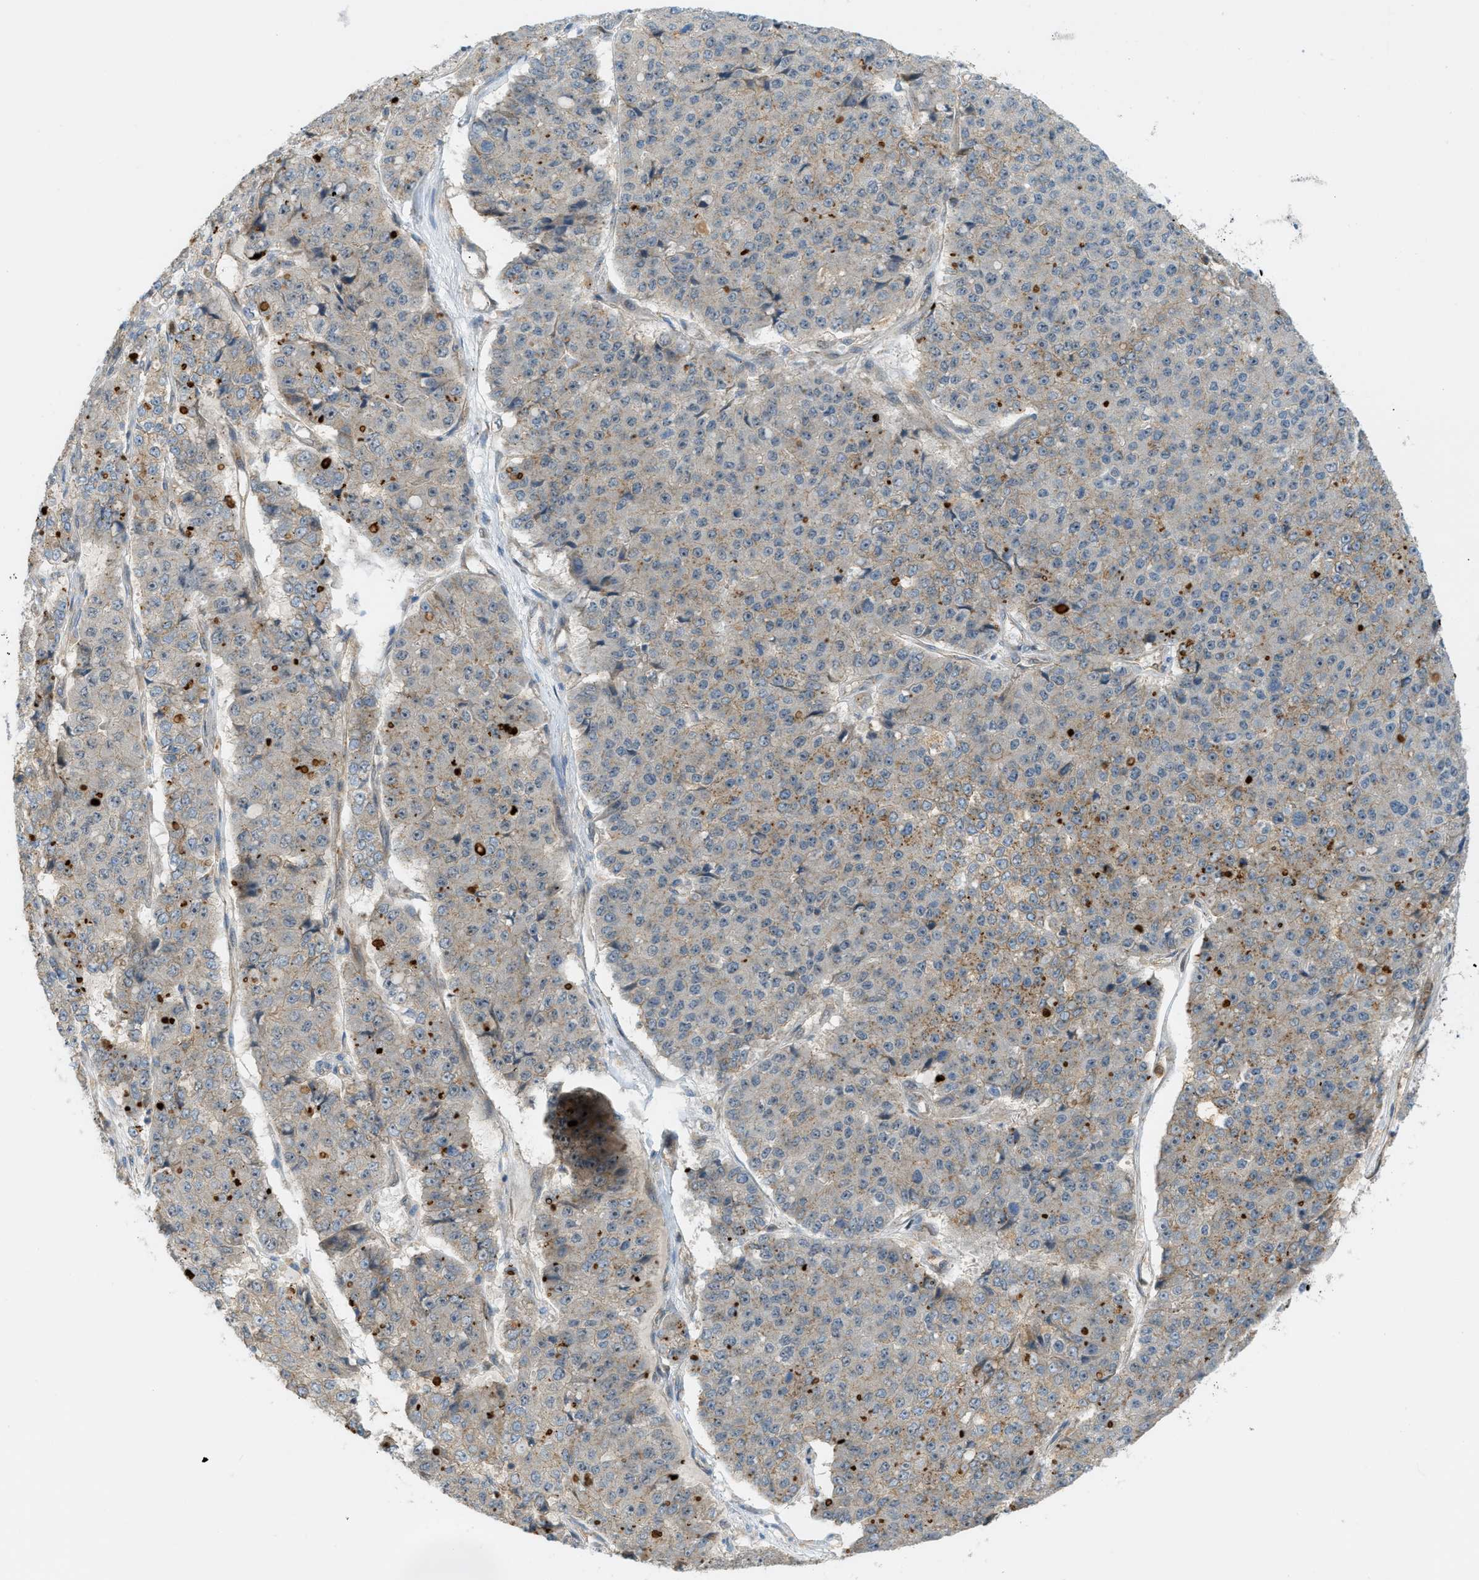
{"staining": {"intensity": "moderate", "quantity": "25%-75%", "location": "cytoplasmic/membranous"}, "tissue": "pancreatic cancer", "cell_type": "Tumor cells", "image_type": "cancer", "snomed": [{"axis": "morphology", "description": "Adenocarcinoma, NOS"}, {"axis": "topography", "description": "Pancreas"}], "caption": "Immunohistochemical staining of adenocarcinoma (pancreatic) reveals medium levels of moderate cytoplasmic/membranous protein expression in about 25%-75% of tumor cells.", "gene": "GRK6", "patient": {"sex": "male", "age": 50}}